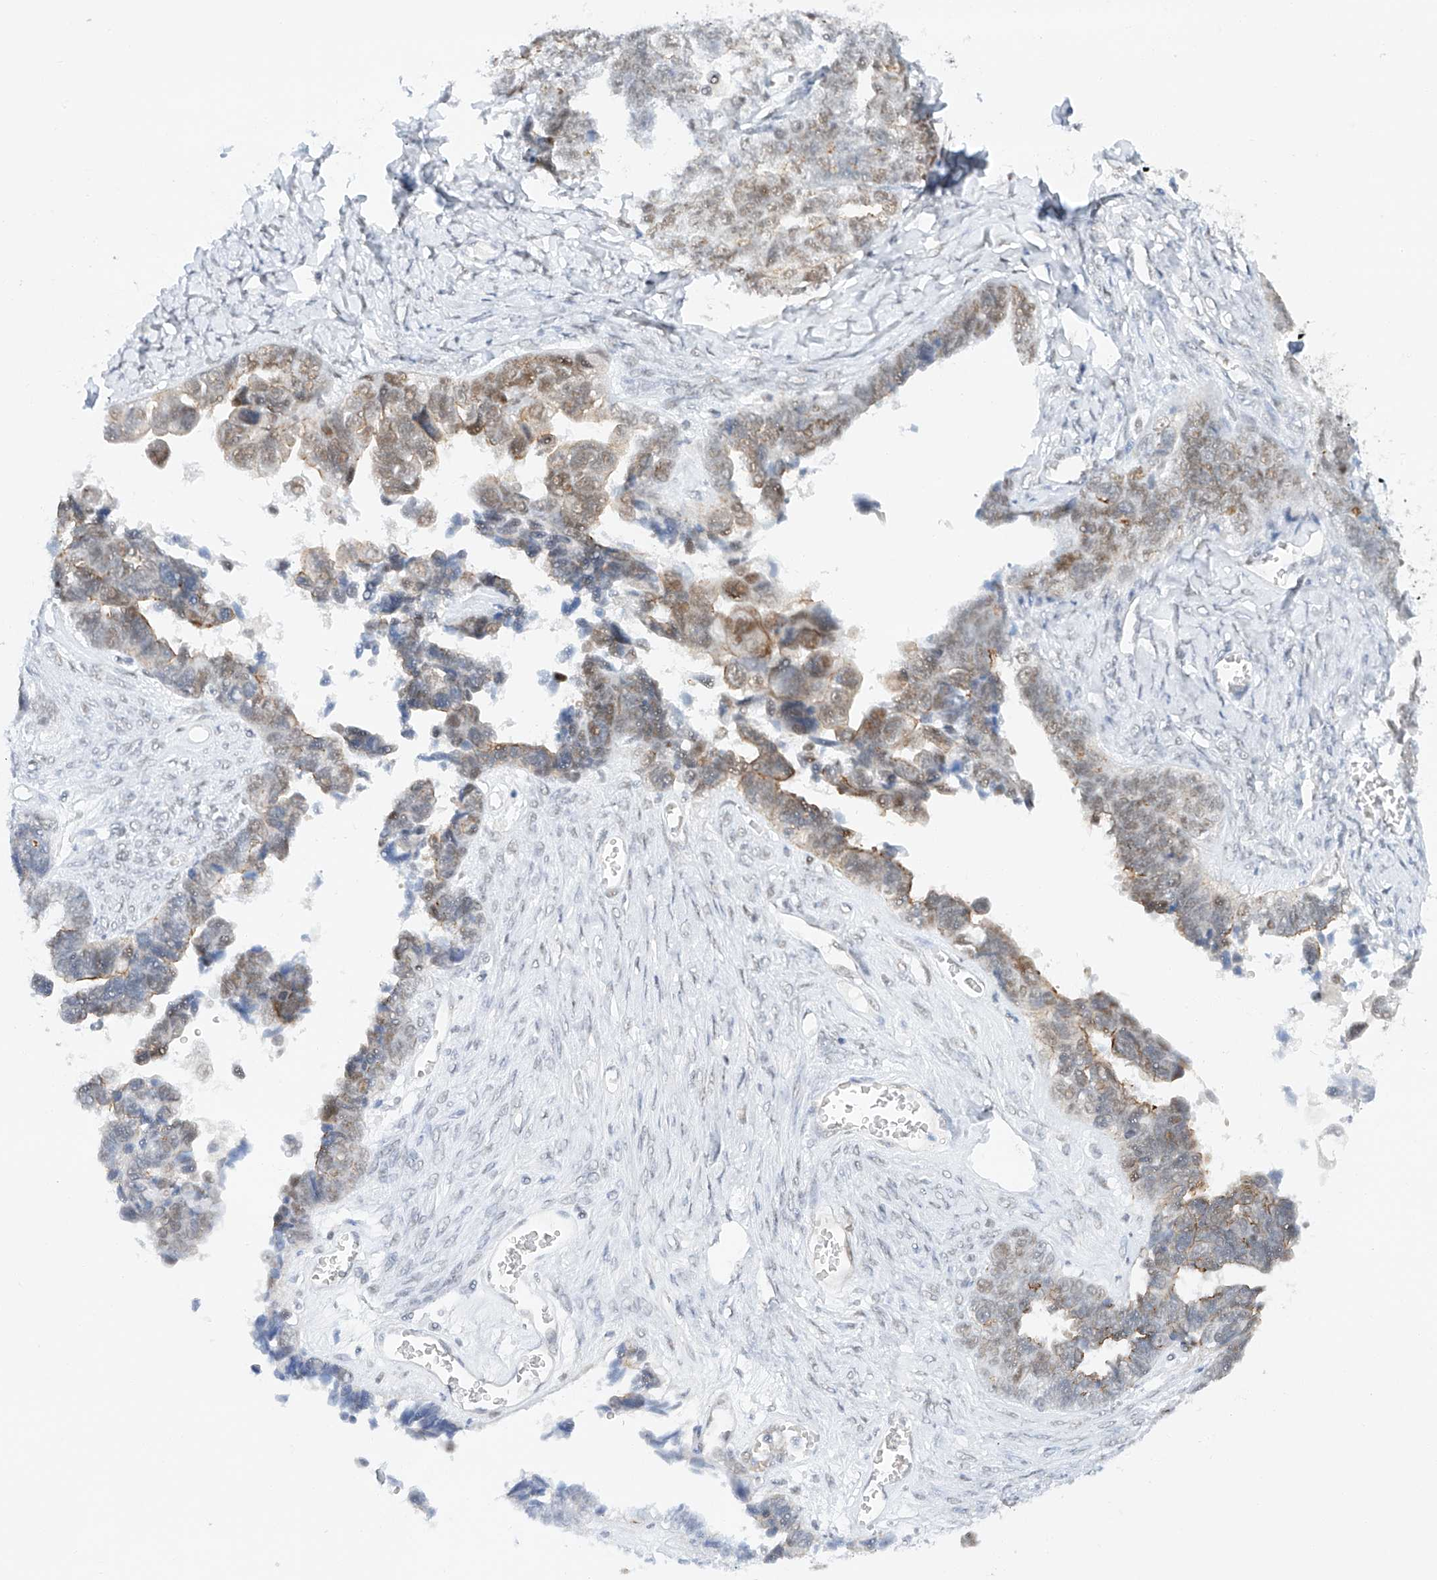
{"staining": {"intensity": "moderate", "quantity": "<25%", "location": "cytoplasmic/membranous,nuclear"}, "tissue": "ovarian cancer", "cell_type": "Tumor cells", "image_type": "cancer", "snomed": [{"axis": "morphology", "description": "Cystadenocarcinoma, serous, NOS"}, {"axis": "topography", "description": "Ovary"}], "caption": "IHC (DAB (3,3'-diaminobenzidine)) staining of ovarian cancer (serous cystadenocarcinoma) shows moderate cytoplasmic/membranous and nuclear protein staining in approximately <25% of tumor cells.", "gene": "POGK", "patient": {"sex": "female", "age": 79}}